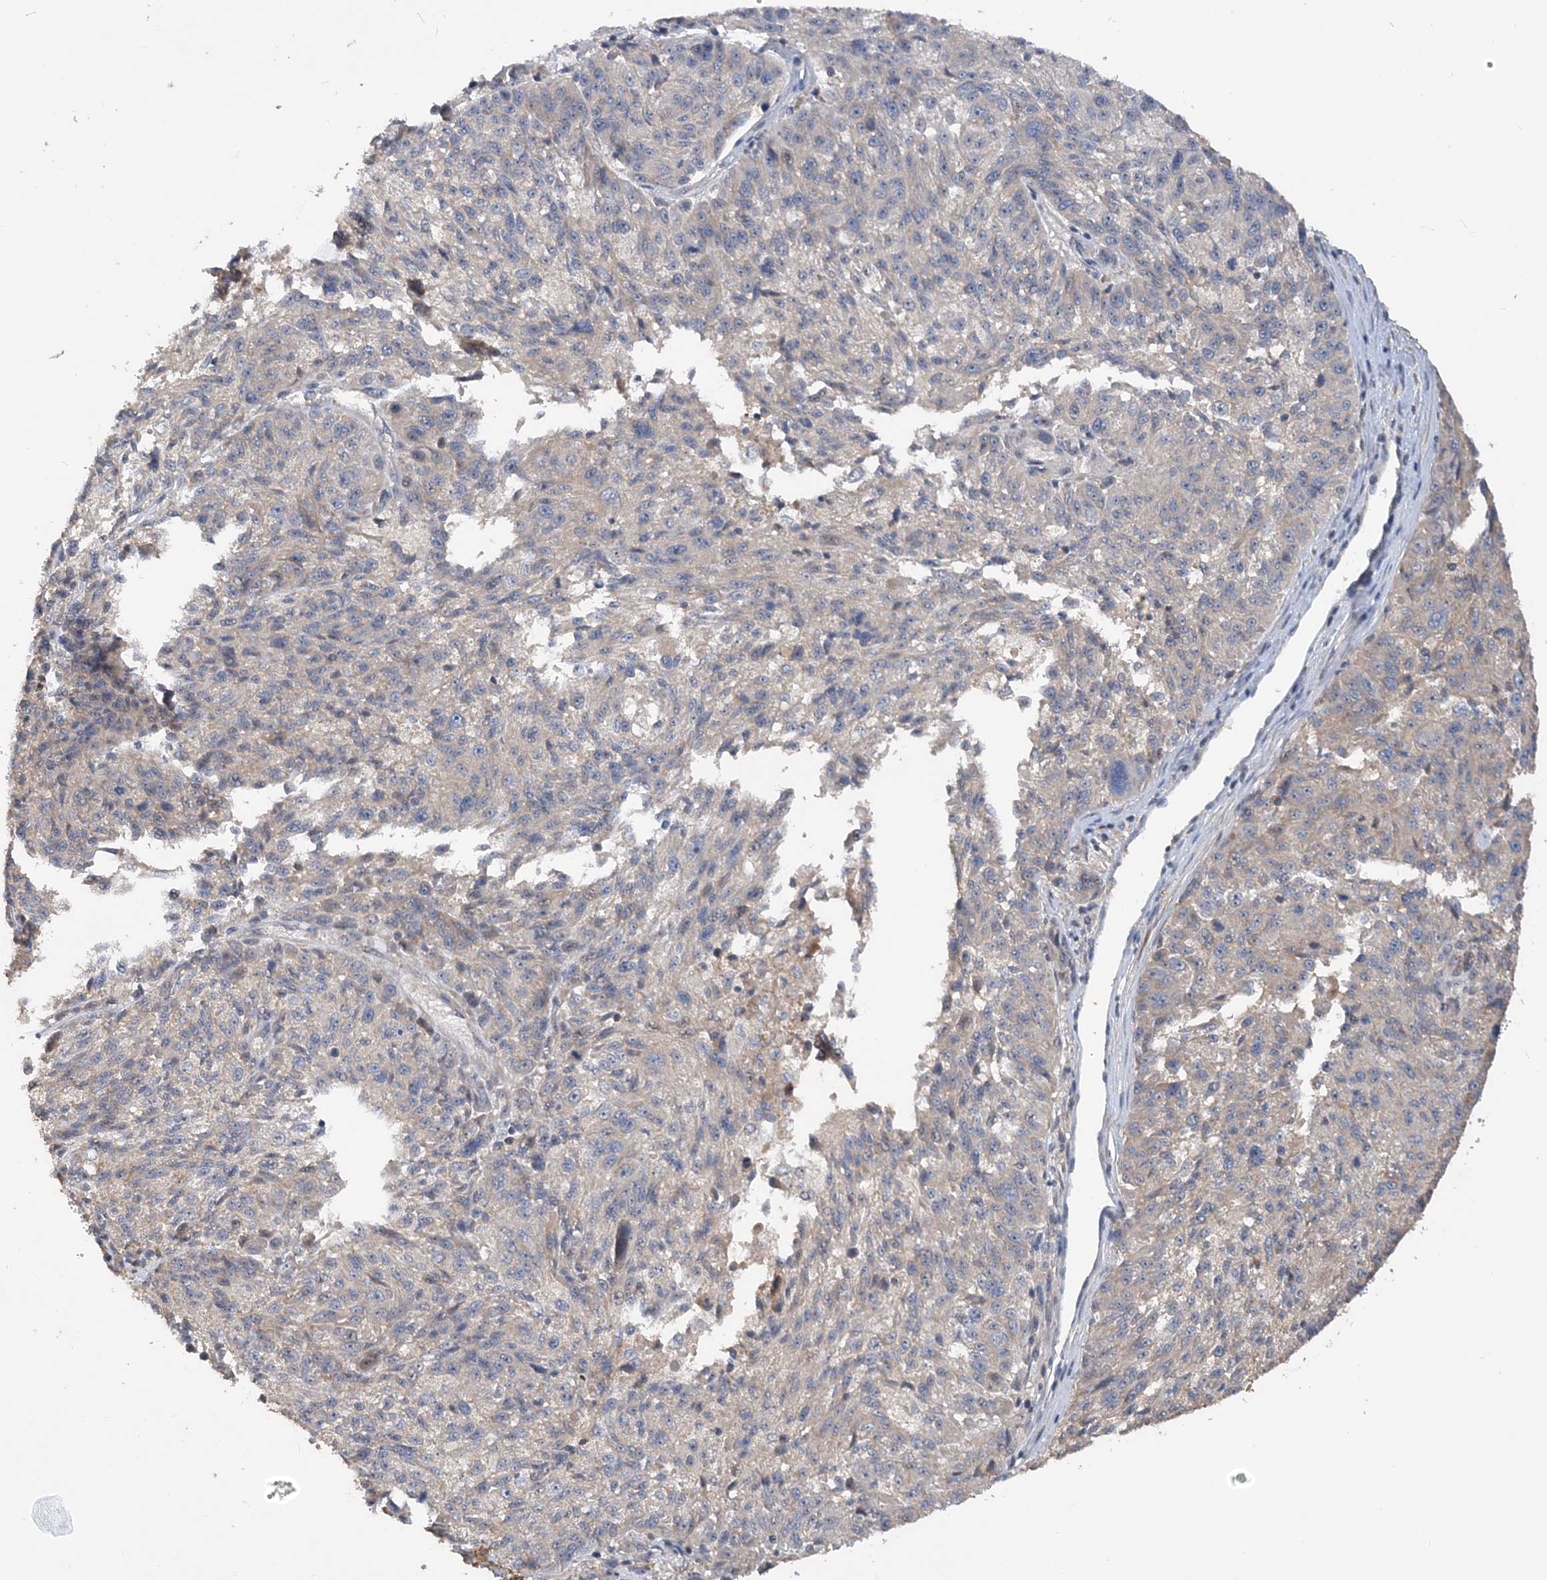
{"staining": {"intensity": "weak", "quantity": "25%-75%", "location": "cytoplasmic/membranous"}, "tissue": "melanoma", "cell_type": "Tumor cells", "image_type": "cancer", "snomed": [{"axis": "morphology", "description": "Malignant melanoma, NOS"}, {"axis": "topography", "description": "Skin"}], "caption": "A high-resolution histopathology image shows immunohistochemistry staining of melanoma, which reveals weak cytoplasmic/membranous expression in approximately 25%-75% of tumor cells.", "gene": "GRINA", "patient": {"sex": "male", "age": 53}}